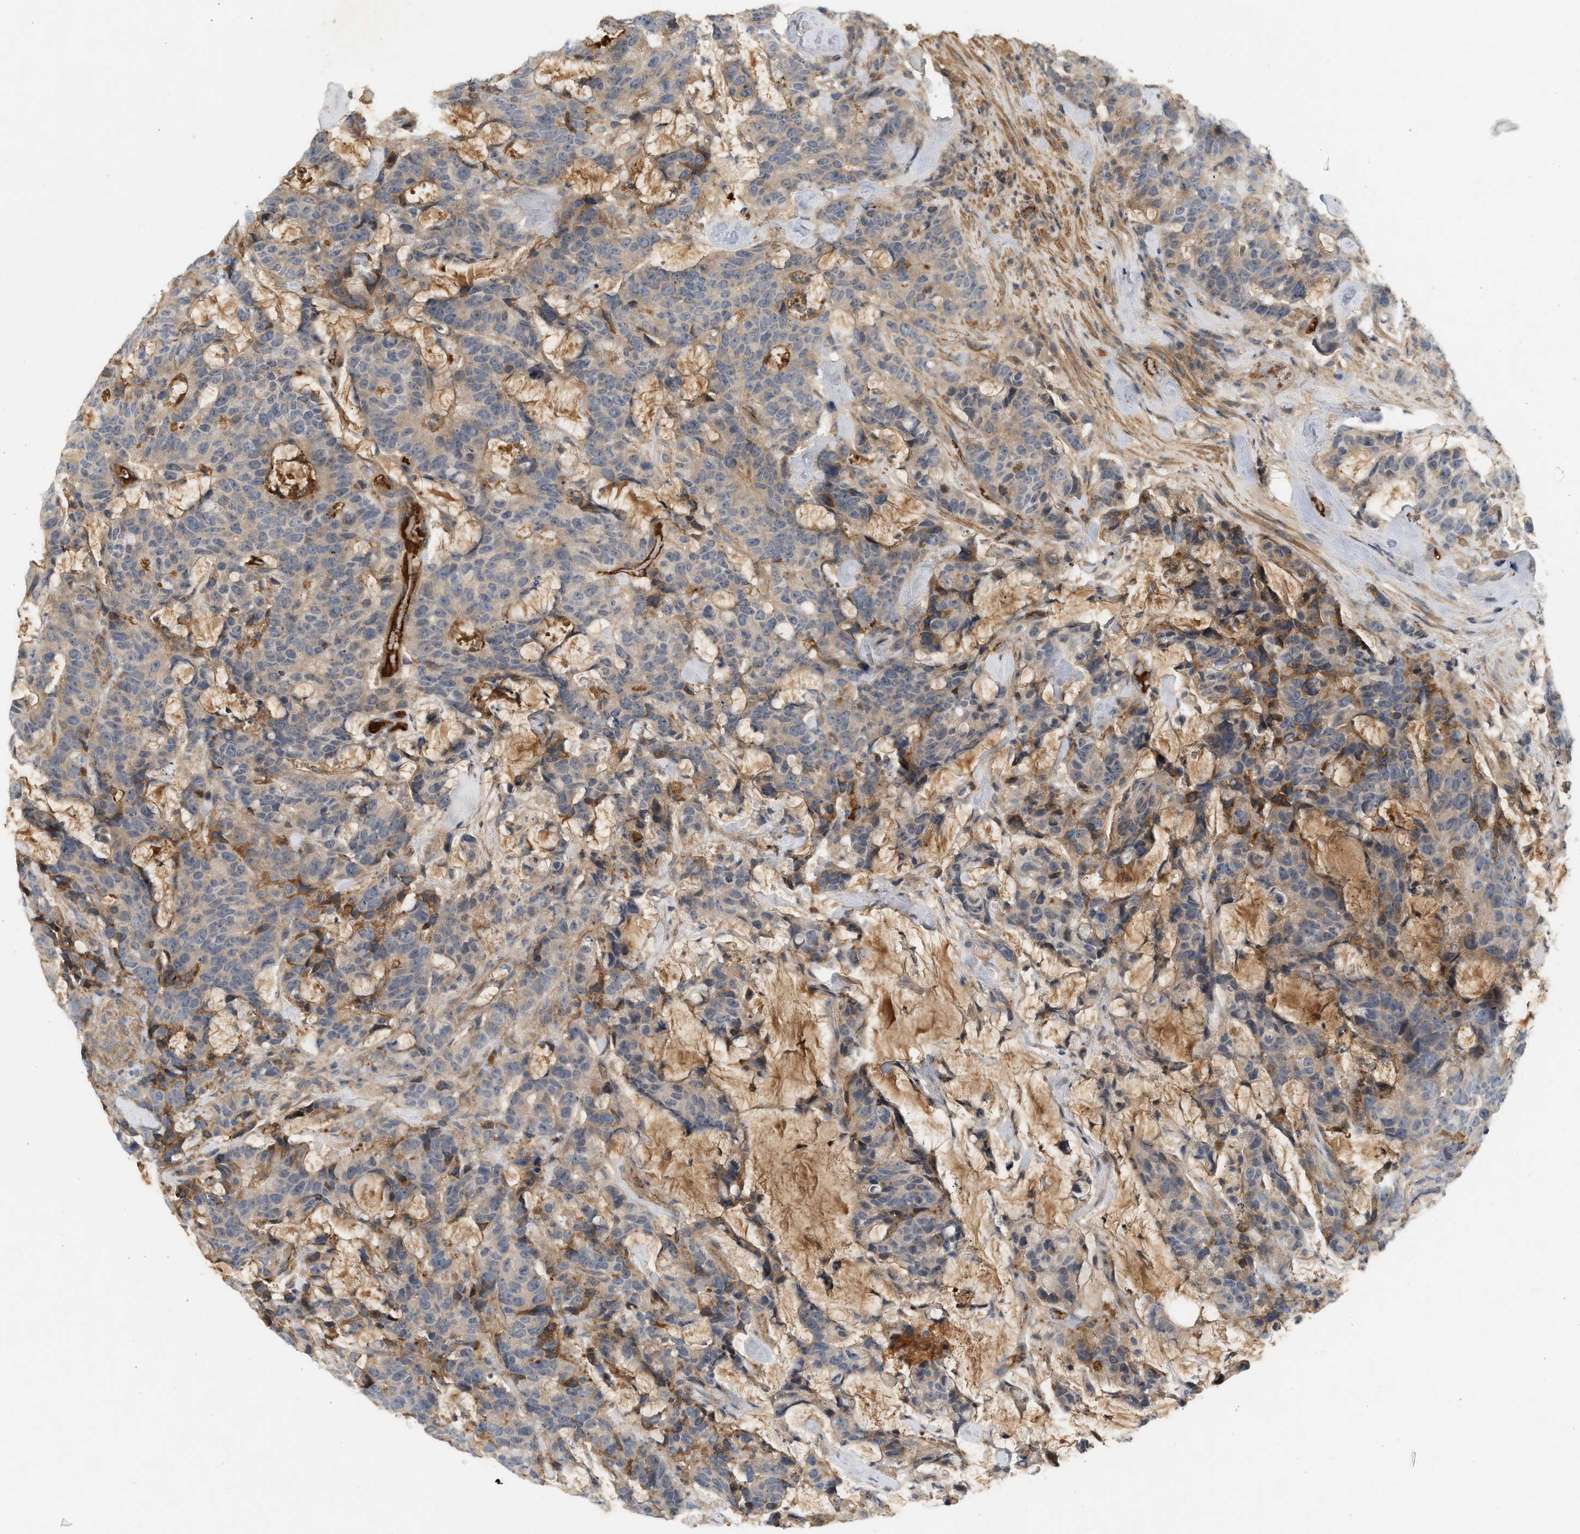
{"staining": {"intensity": "weak", "quantity": ">75%", "location": "cytoplasmic/membranous"}, "tissue": "colorectal cancer", "cell_type": "Tumor cells", "image_type": "cancer", "snomed": [{"axis": "morphology", "description": "Adenocarcinoma, NOS"}, {"axis": "topography", "description": "Colon"}], "caption": "This is an image of immunohistochemistry (IHC) staining of colorectal cancer, which shows weak expression in the cytoplasmic/membranous of tumor cells.", "gene": "F8", "patient": {"sex": "female", "age": 86}}